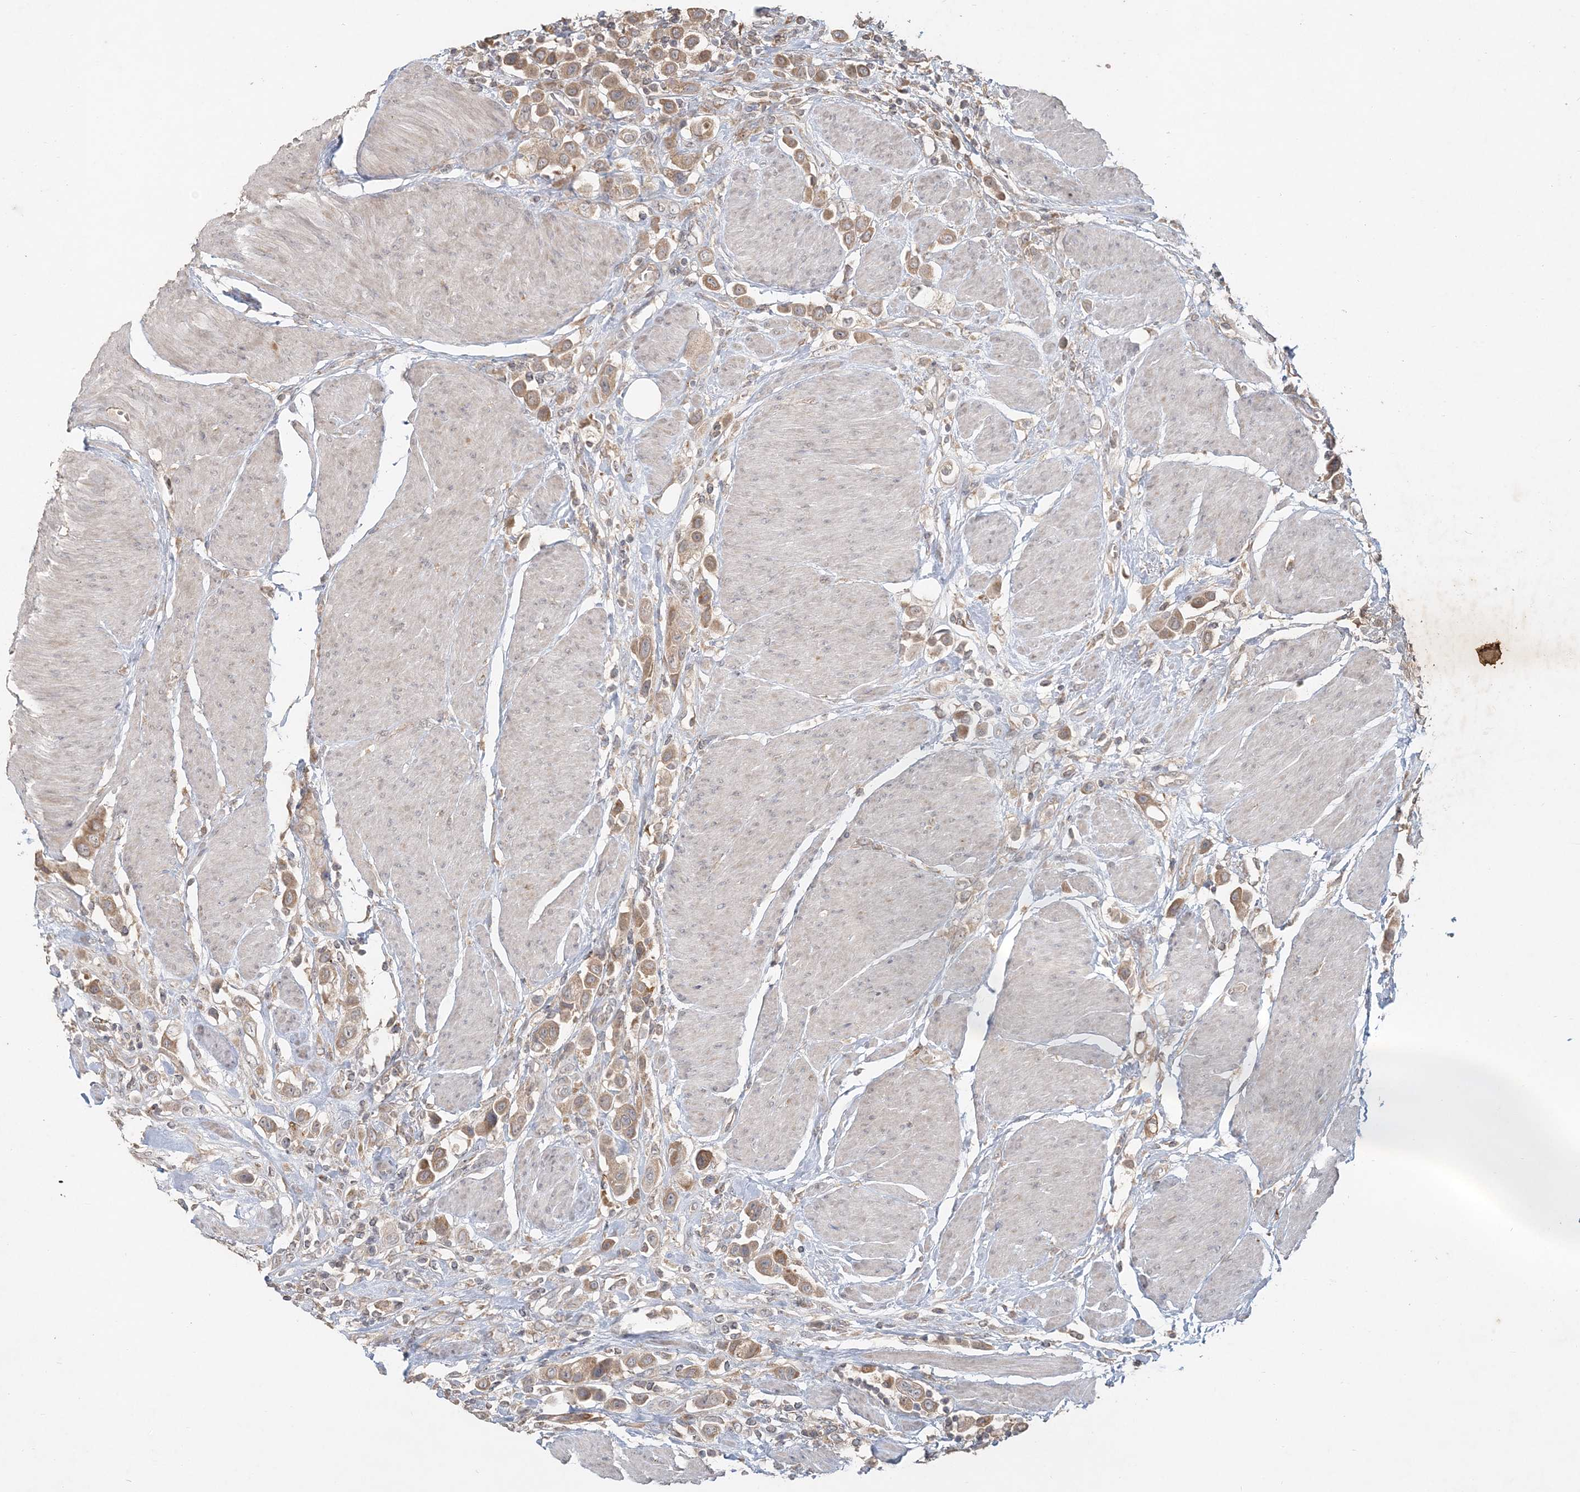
{"staining": {"intensity": "moderate", "quantity": ">75%", "location": "cytoplasmic/membranous"}, "tissue": "urothelial cancer", "cell_type": "Tumor cells", "image_type": "cancer", "snomed": [{"axis": "morphology", "description": "Urothelial carcinoma, High grade"}, {"axis": "topography", "description": "Urinary bladder"}], "caption": "Moderate cytoplasmic/membranous protein positivity is seen in approximately >75% of tumor cells in urothelial cancer.", "gene": "RAB14", "patient": {"sex": "male", "age": 50}}